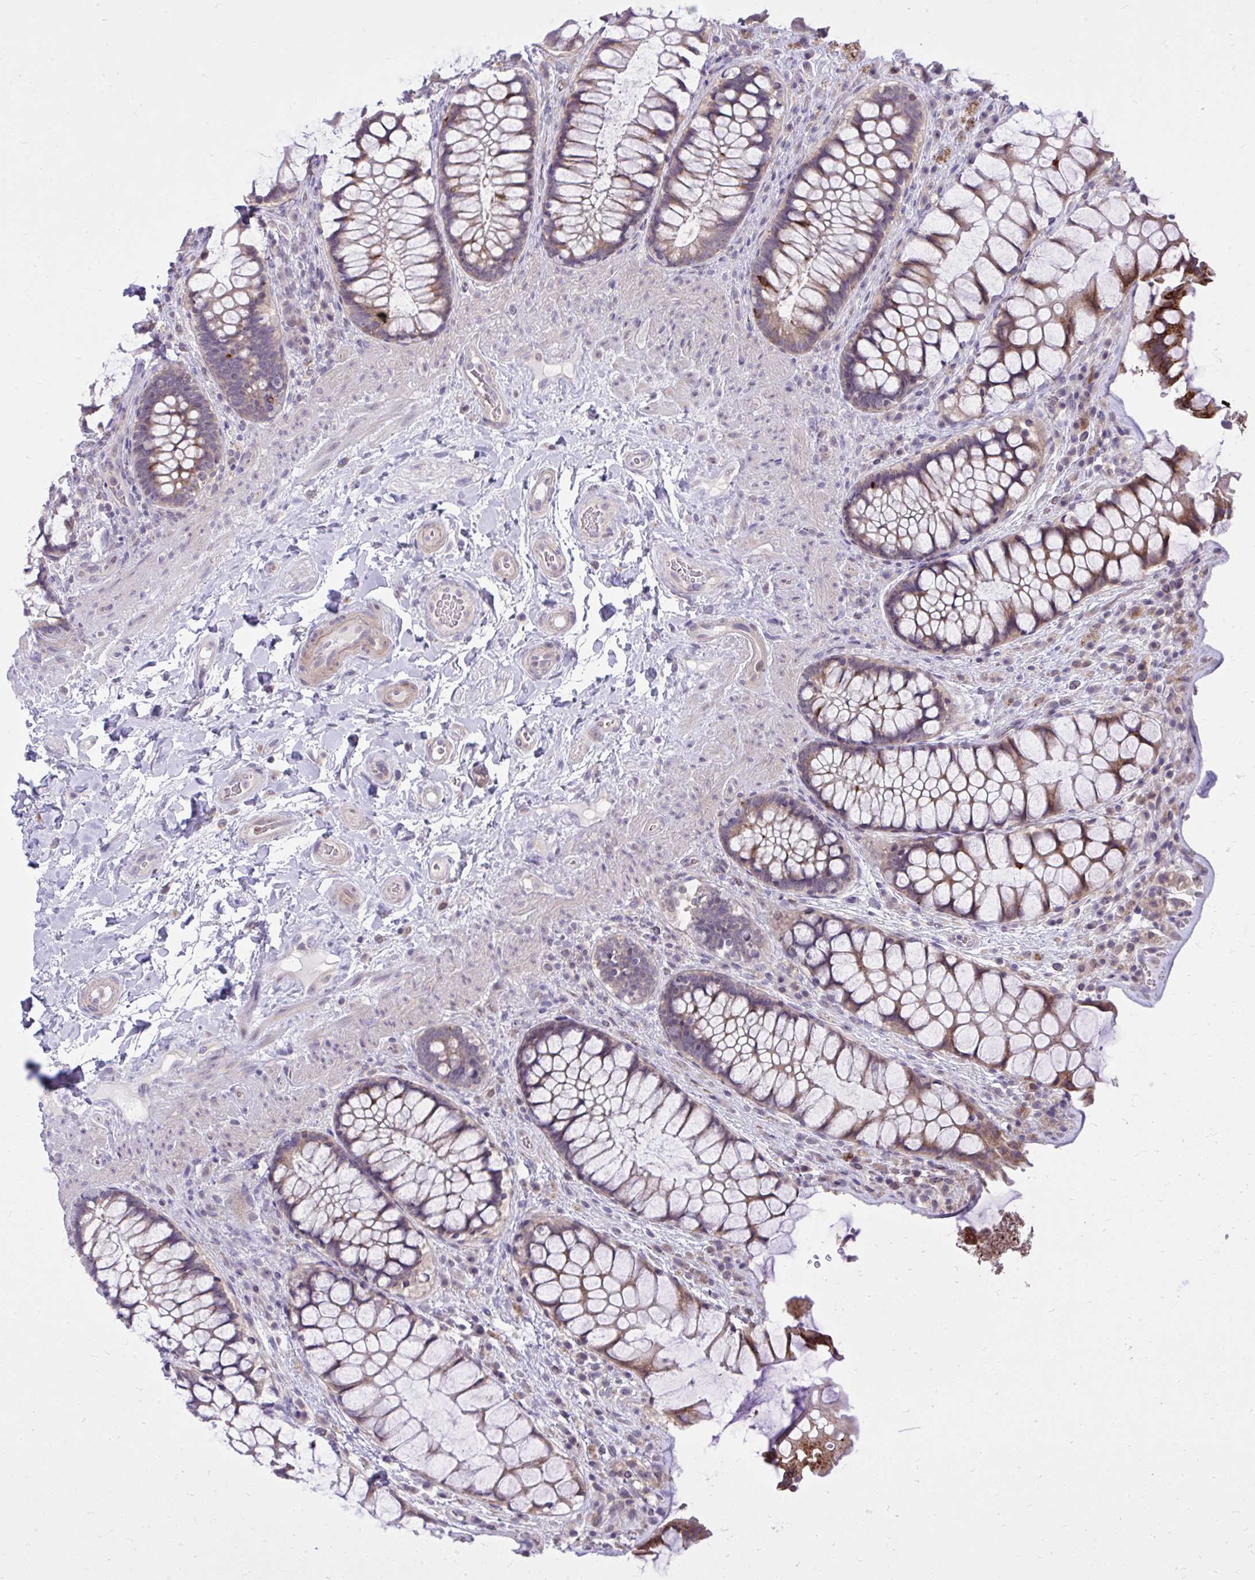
{"staining": {"intensity": "strong", "quantity": "25%-75%", "location": "cytoplasmic/membranous"}, "tissue": "rectum", "cell_type": "Glandular cells", "image_type": "normal", "snomed": [{"axis": "morphology", "description": "Normal tissue, NOS"}, {"axis": "topography", "description": "Rectum"}], "caption": "This is a photomicrograph of IHC staining of unremarkable rectum, which shows strong staining in the cytoplasmic/membranous of glandular cells.", "gene": "DPY19L1", "patient": {"sex": "female", "age": 58}}